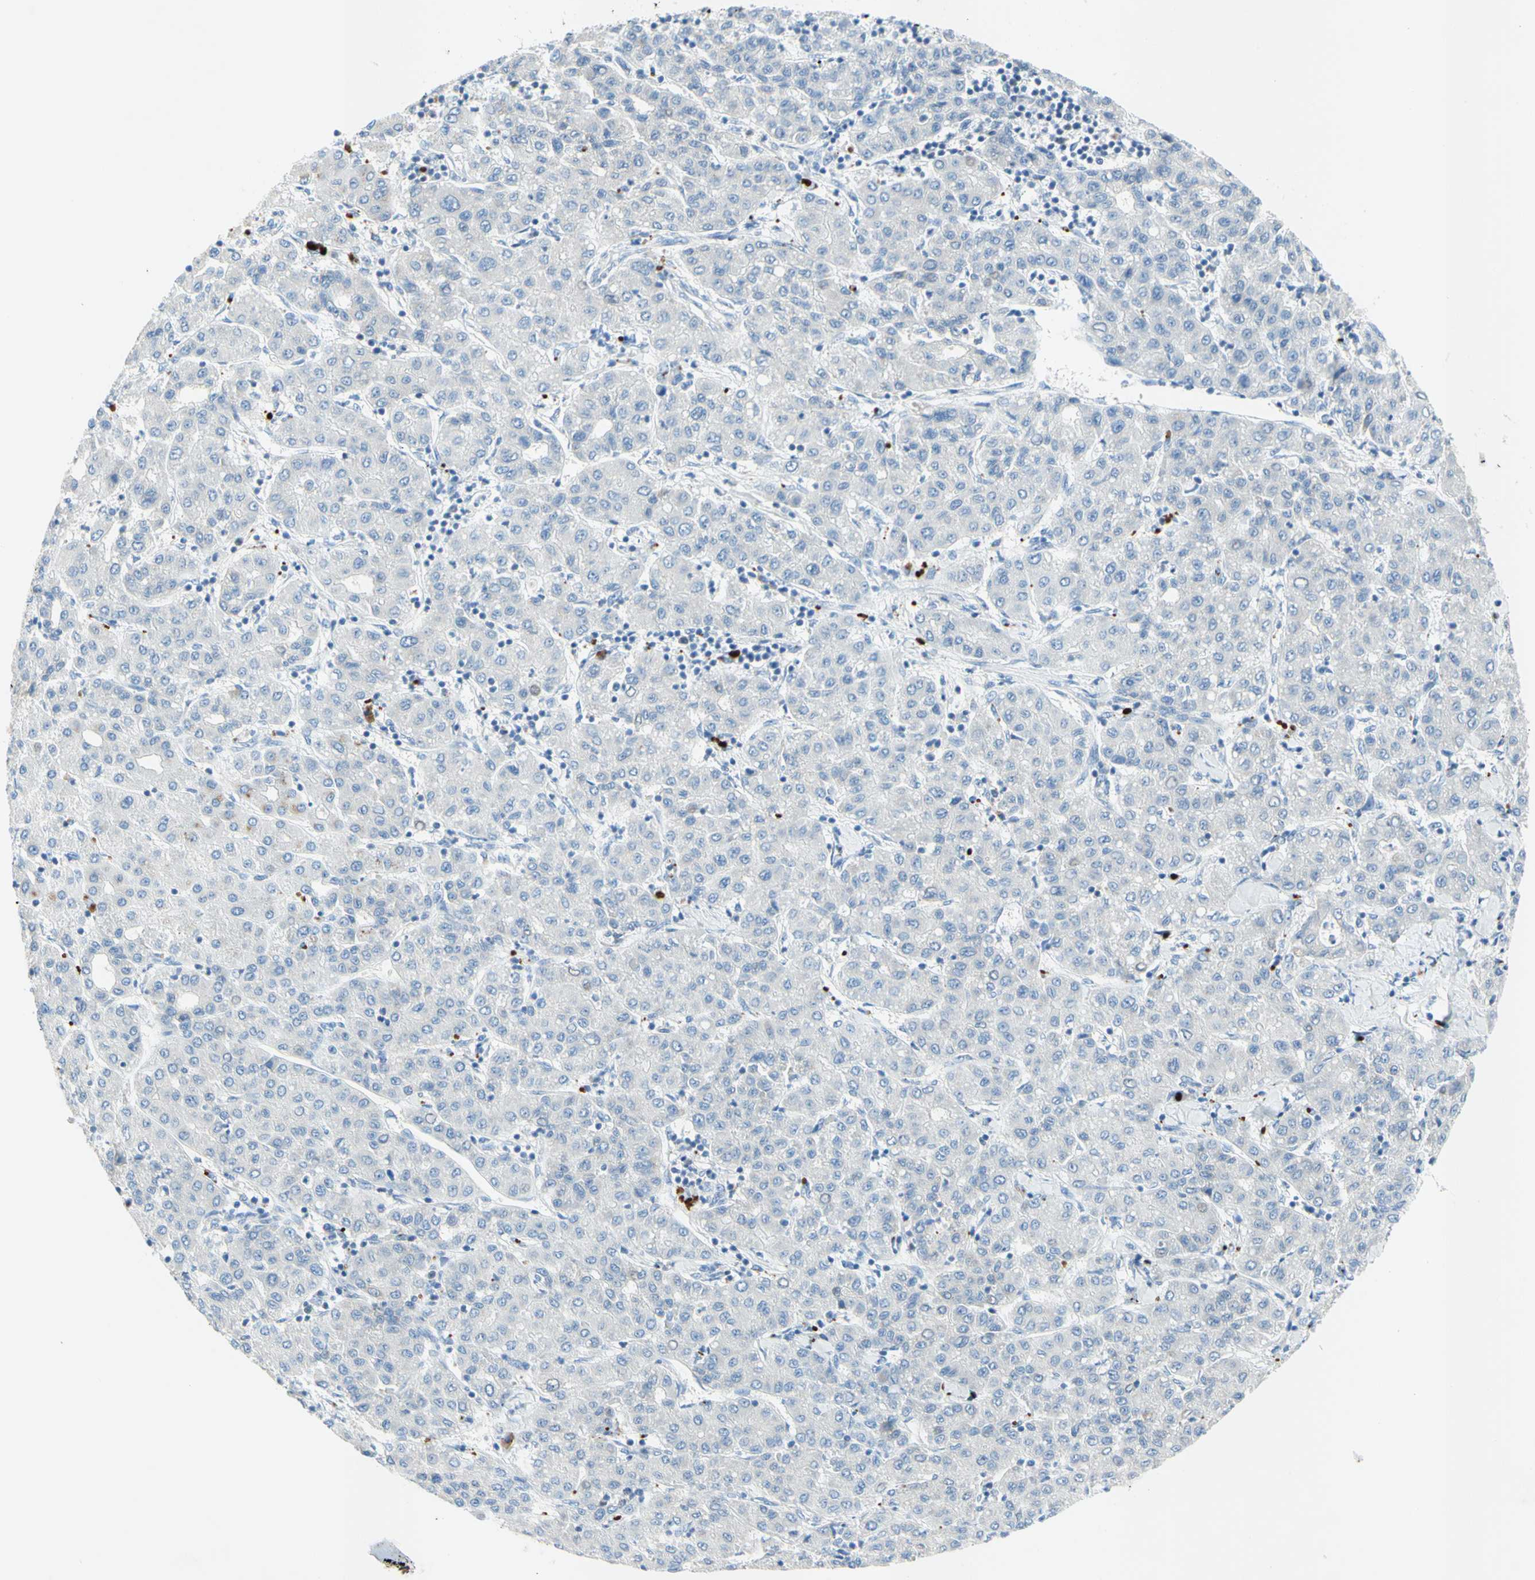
{"staining": {"intensity": "negative", "quantity": "none", "location": "none"}, "tissue": "liver cancer", "cell_type": "Tumor cells", "image_type": "cancer", "snomed": [{"axis": "morphology", "description": "Carcinoma, Hepatocellular, NOS"}, {"axis": "topography", "description": "Liver"}], "caption": "This is an immunohistochemistry (IHC) micrograph of human liver cancer (hepatocellular carcinoma). There is no positivity in tumor cells.", "gene": "MFF", "patient": {"sex": "male", "age": 65}}